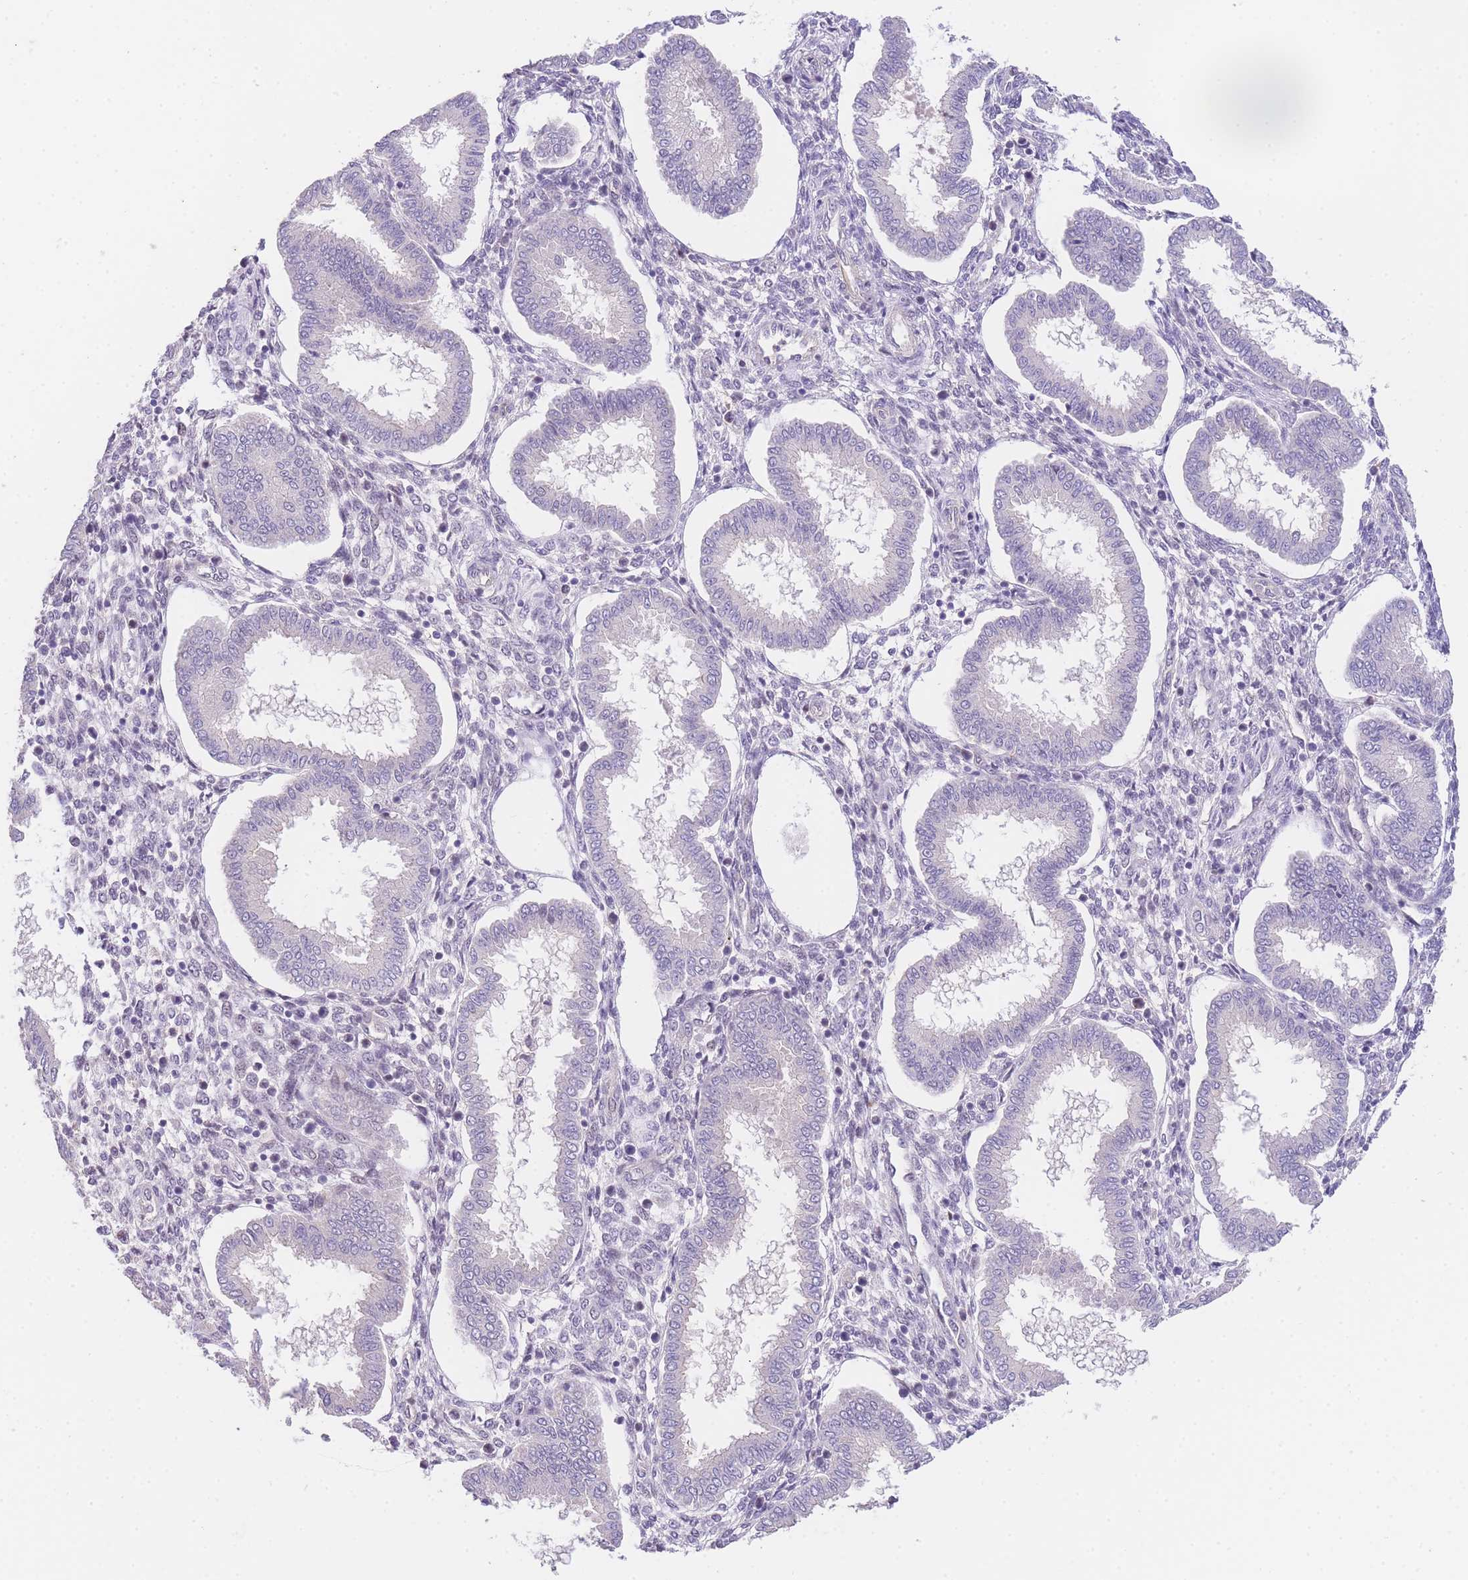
{"staining": {"intensity": "negative", "quantity": "none", "location": "none"}, "tissue": "endometrium", "cell_type": "Cells in endometrial stroma", "image_type": "normal", "snomed": [{"axis": "morphology", "description": "Normal tissue, NOS"}, {"axis": "topography", "description": "Endometrium"}], "caption": "A histopathology image of endometrium stained for a protein reveals no brown staining in cells in endometrial stroma. (DAB immunohistochemistry, high magnification).", "gene": "SLC35F2", "patient": {"sex": "female", "age": 24}}